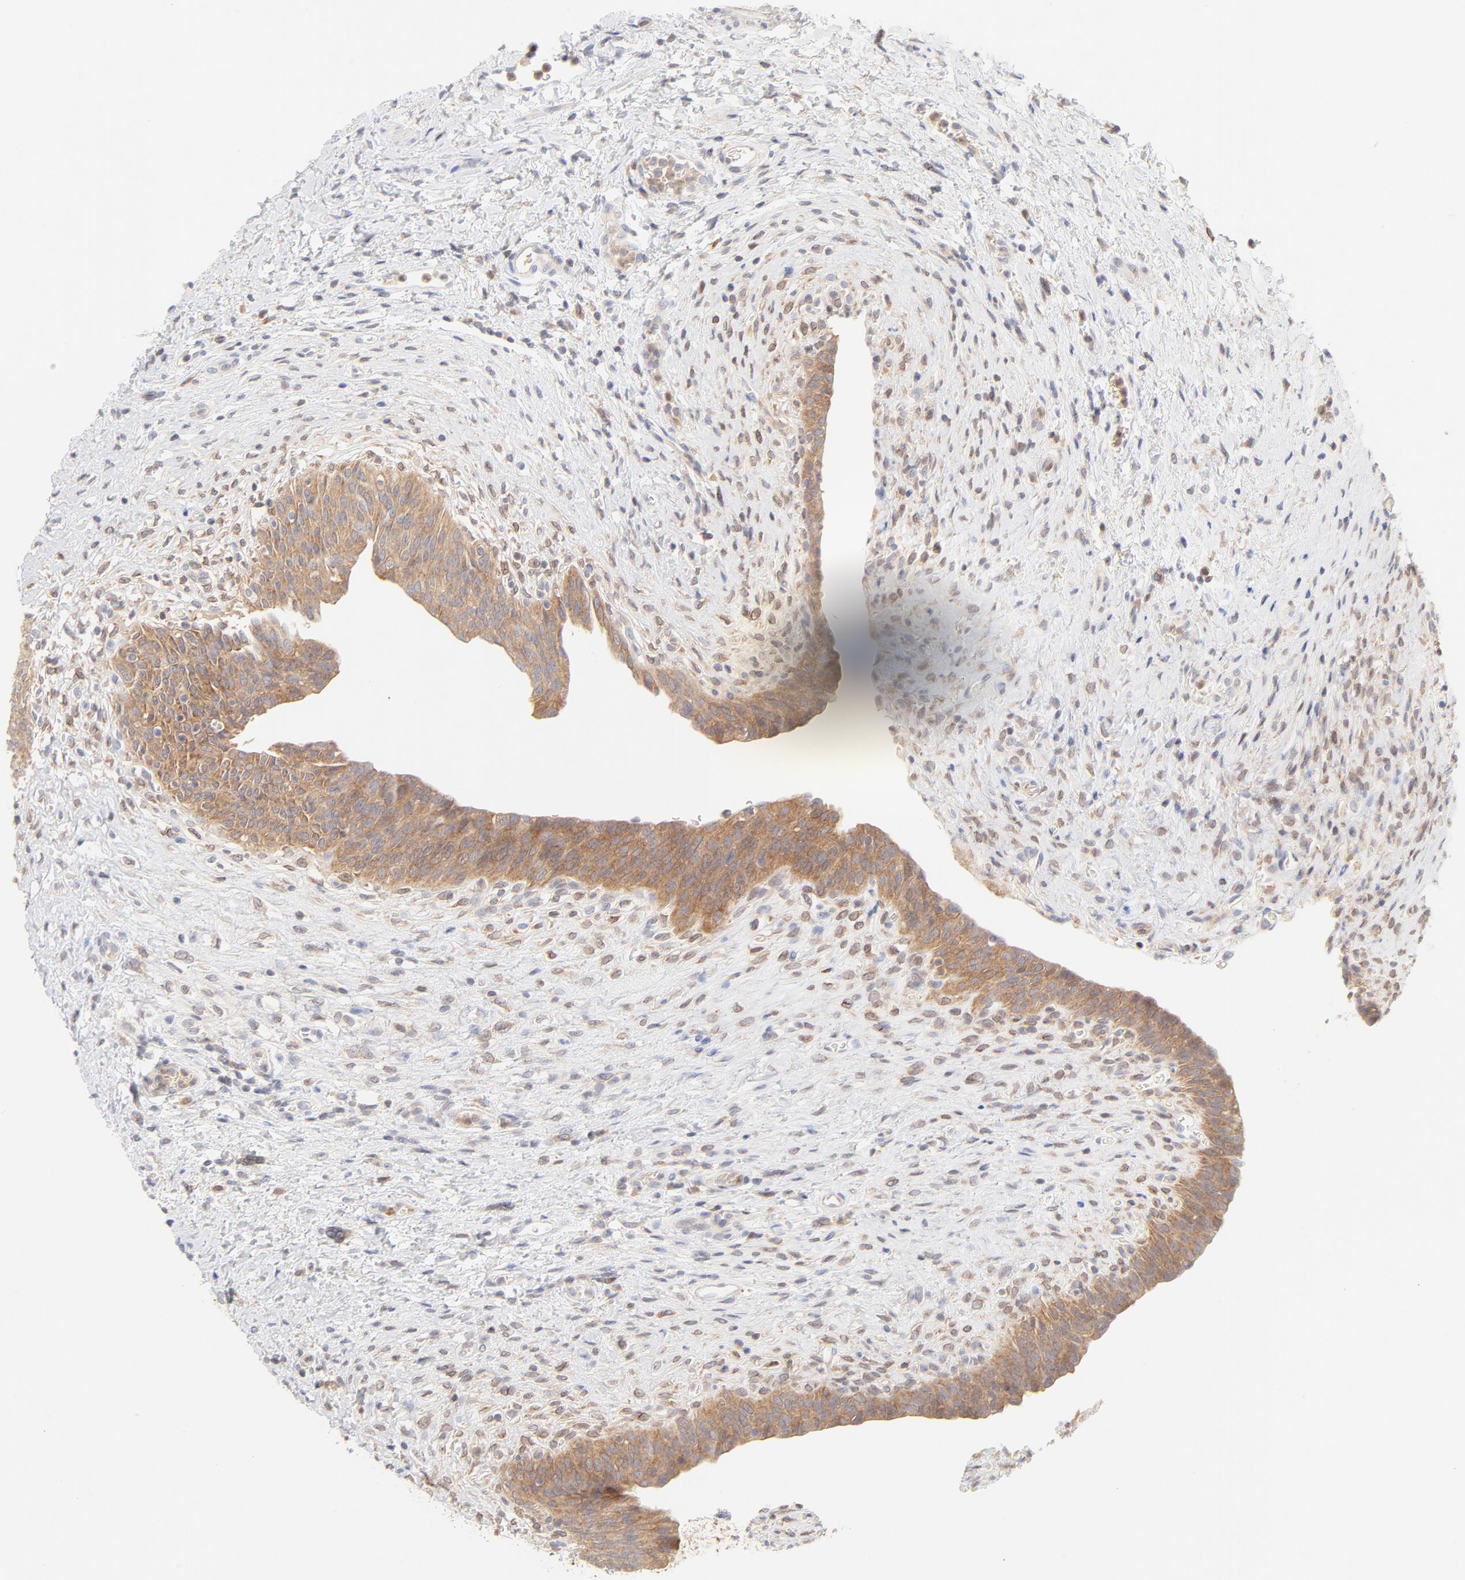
{"staining": {"intensity": "moderate", "quantity": ">75%", "location": "cytoplasmic/membranous"}, "tissue": "urinary bladder", "cell_type": "Urothelial cells", "image_type": "normal", "snomed": [{"axis": "morphology", "description": "Normal tissue, NOS"}, {"axis": "morphology", "description": "Dysplasia, NOS"}, {"axis": "topography", "description": "Urinary bladder"}], "caption": "This micrograph exhibits IHC staining of unremarkable human urinary bladder, with medium moderate cytoplasmic/membranous expression in about >75% of urothelial cells.", "gene": "RPS6KA1", "patient": {"sex": "male", "age": 35}}